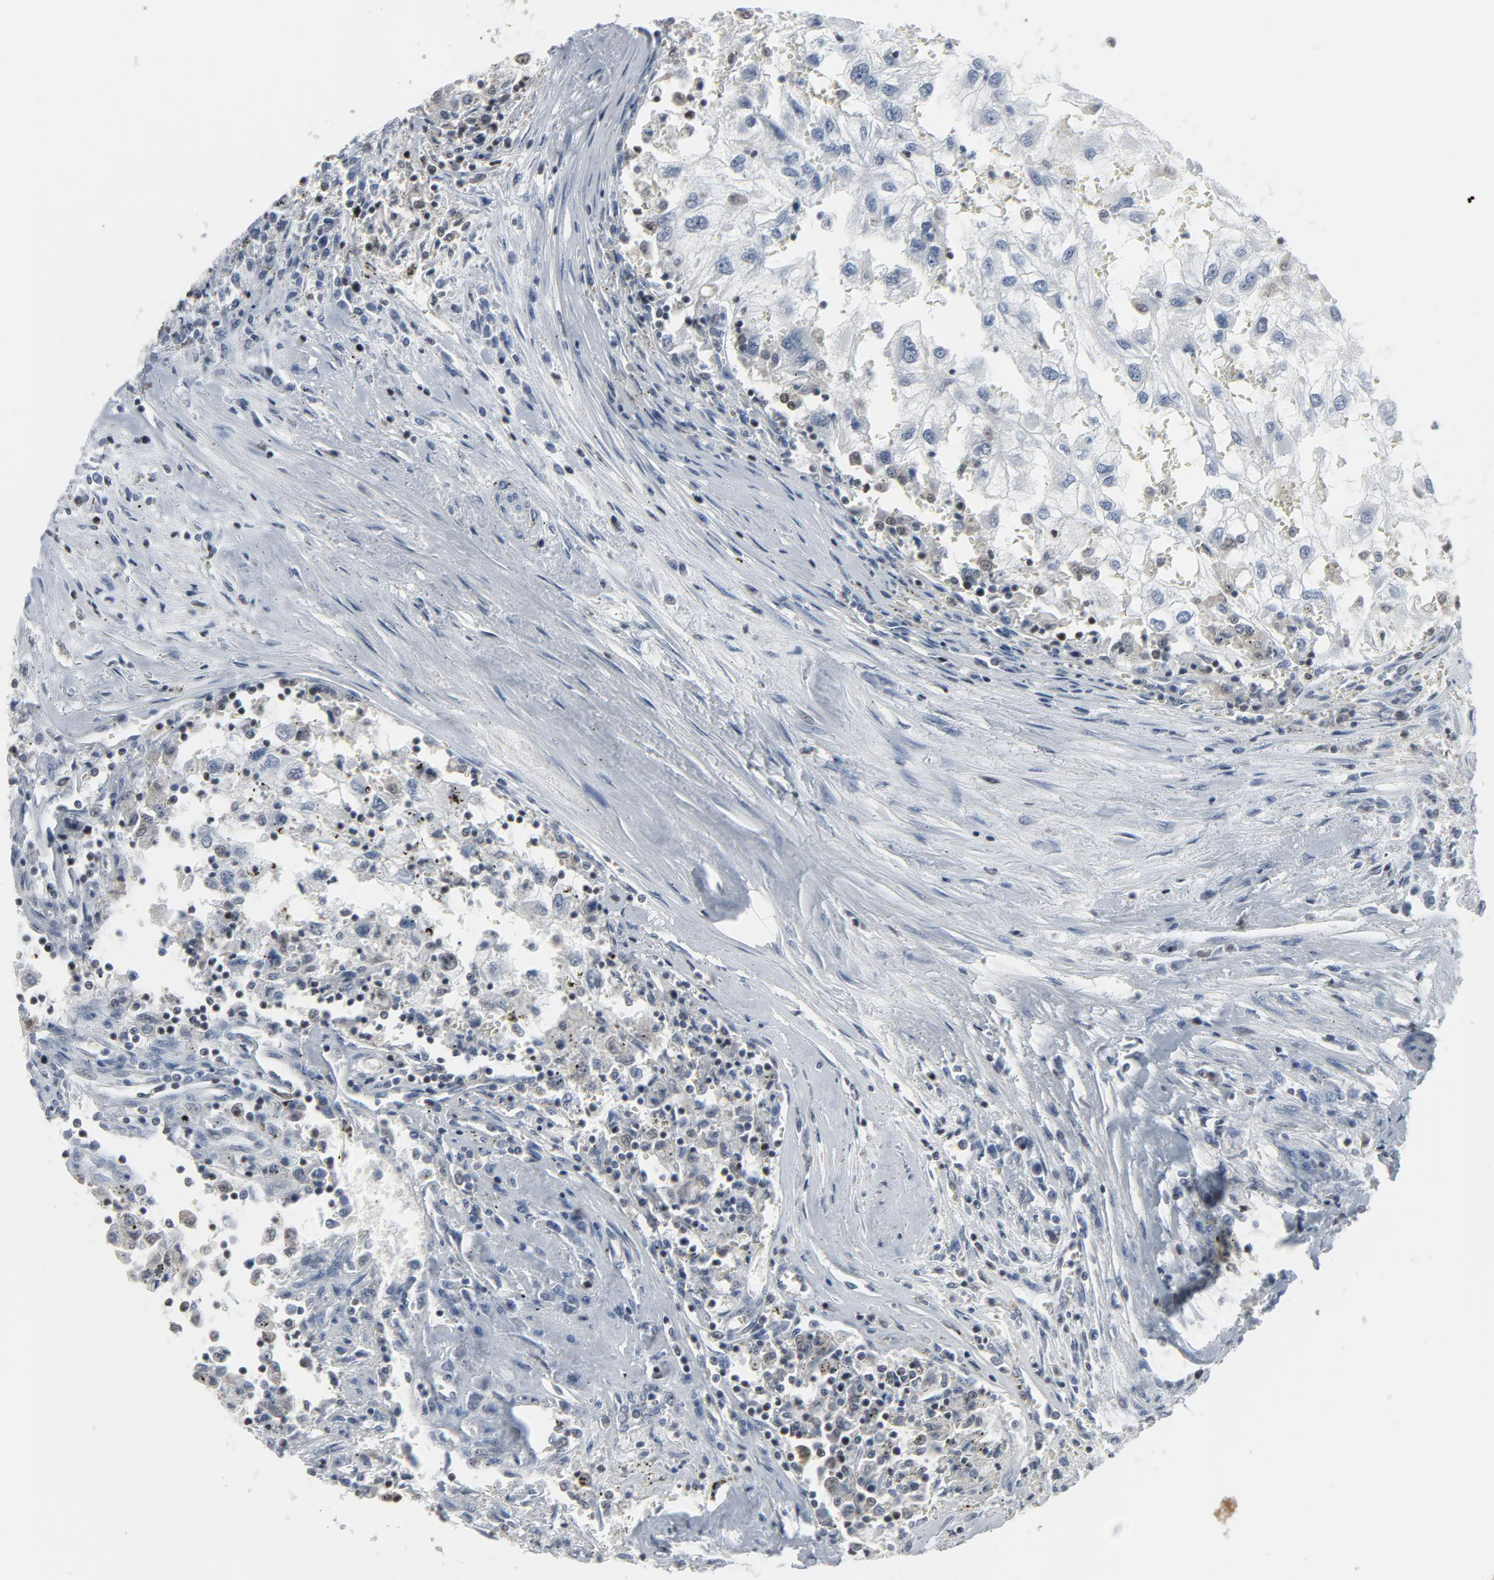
{"staining": {"intensity": "negative", "quantity": "none", "location": "none"}, "tissue": "renal cancer", "cell_type": "Tumor cells", "image_type": "cancer", "snomed": [{"axis": "morphology", "description": "Normal tissue, NOS"}, {"axis": "morphology", "description": "Adenocarcinoma, NOS"}, {"axis": "topography", "description": "Kidney"}], "caption": "Tumor cells are negative for protein expression in human renal cancer.", "gene": "STAT5A", "patient": {"sex": "male", "age": 71}}